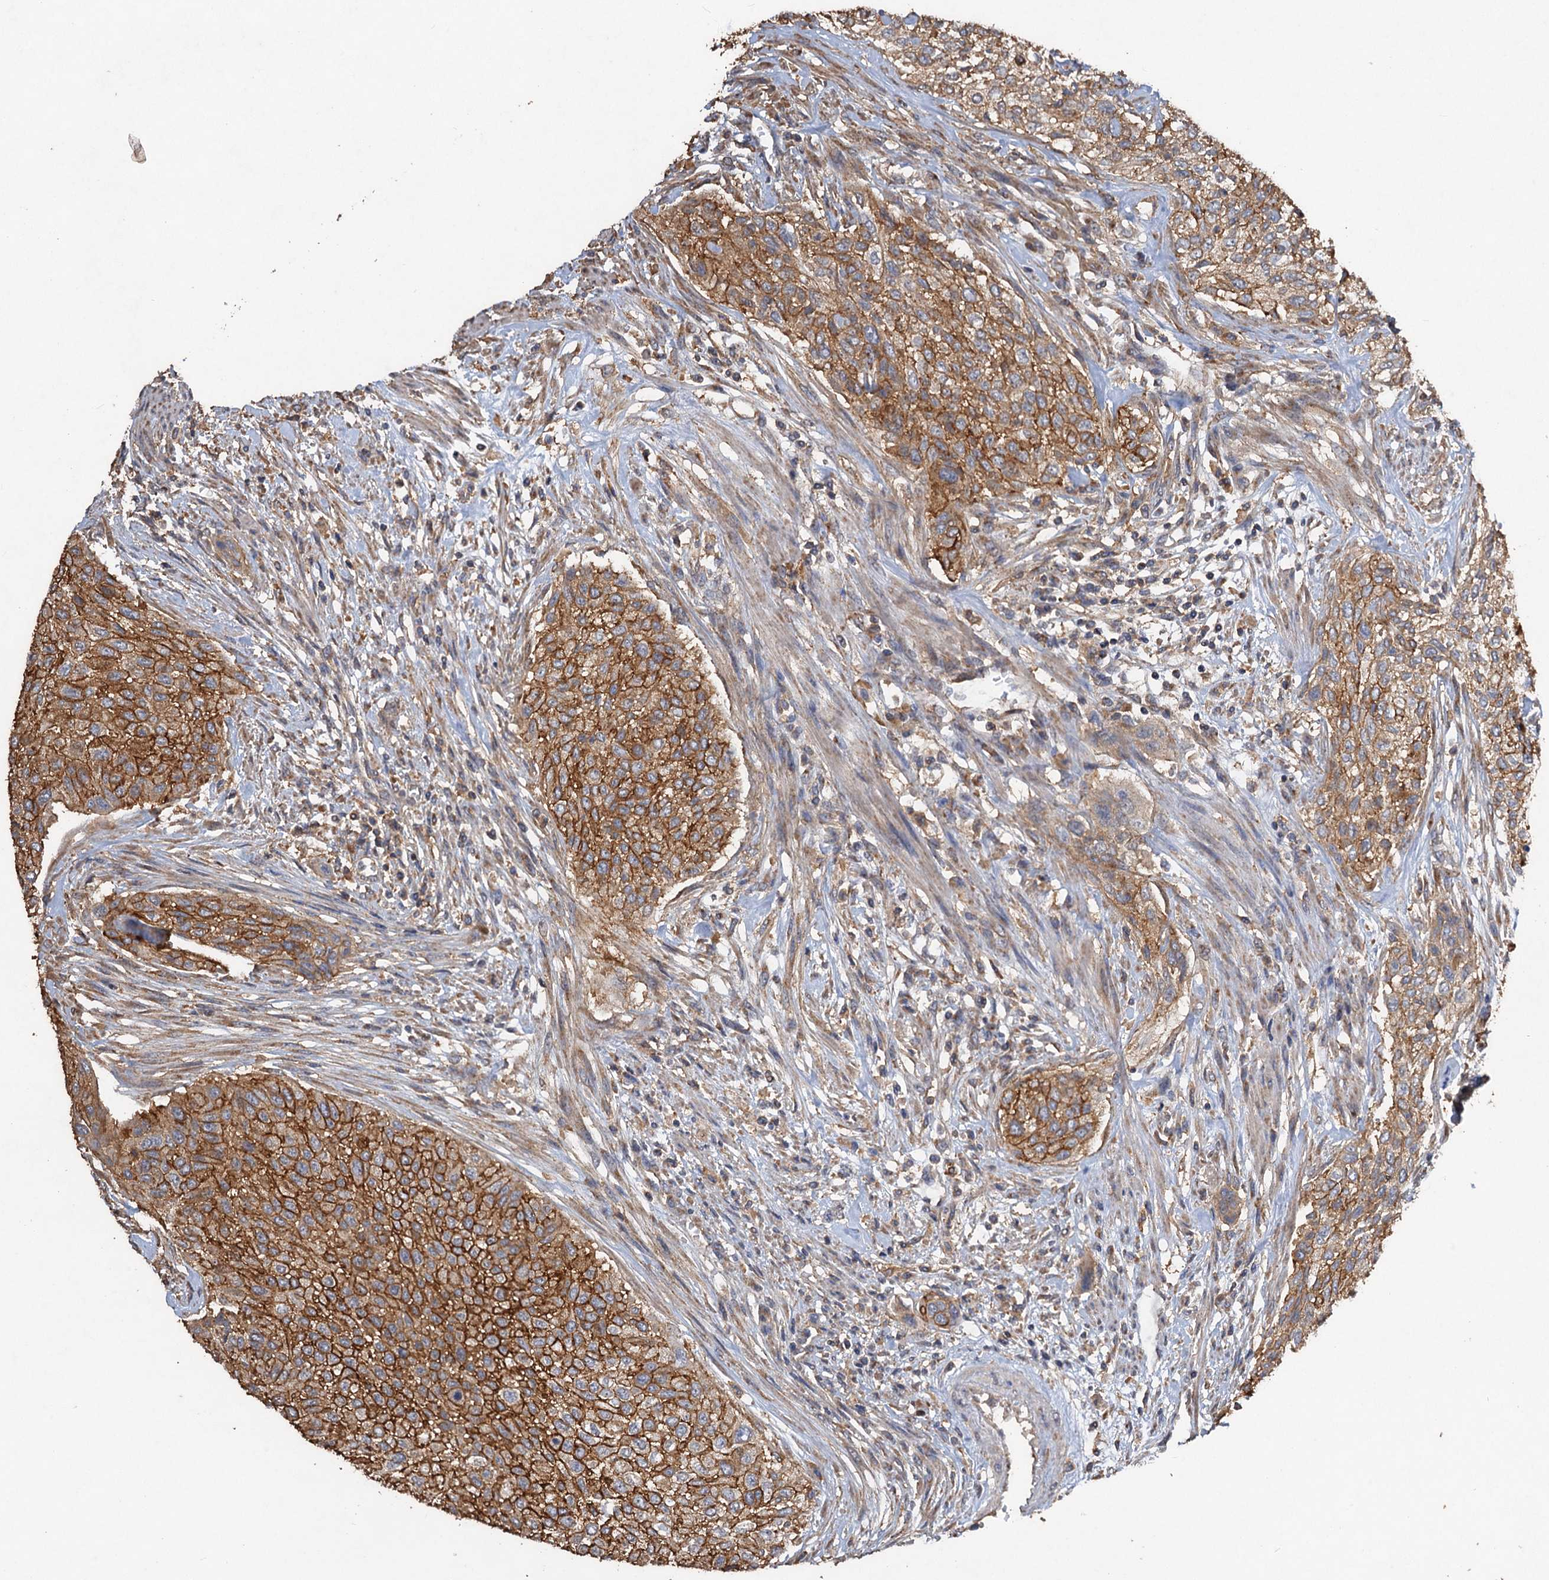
{"staining": {"intensity": "strong", "quantity": ">75%", "location": "cytoplasmic/membranous"}, "tissue": "urothelial cancer", "cell_type": "Tumor cells", "image_type": "cancer", "snomed": [{"axis": "morphology", "description": "Normal tissue, NOS"}, {"axis": "morphology", "description": "Urothelial carcinoma, NOS"}, {"axis": "topography", "description": "Urinary bladder"}, {"axis": "topography", "description": "Peripheral nerve tissue"}], "caption": "Urothelial cancer stained with a brown dye exhibits strong cytoplasmic/membranous positive positivity in about >75% of tumor cells.", "gene": "SCUBE3", "patient": {"sex": "male", "age": 35}}